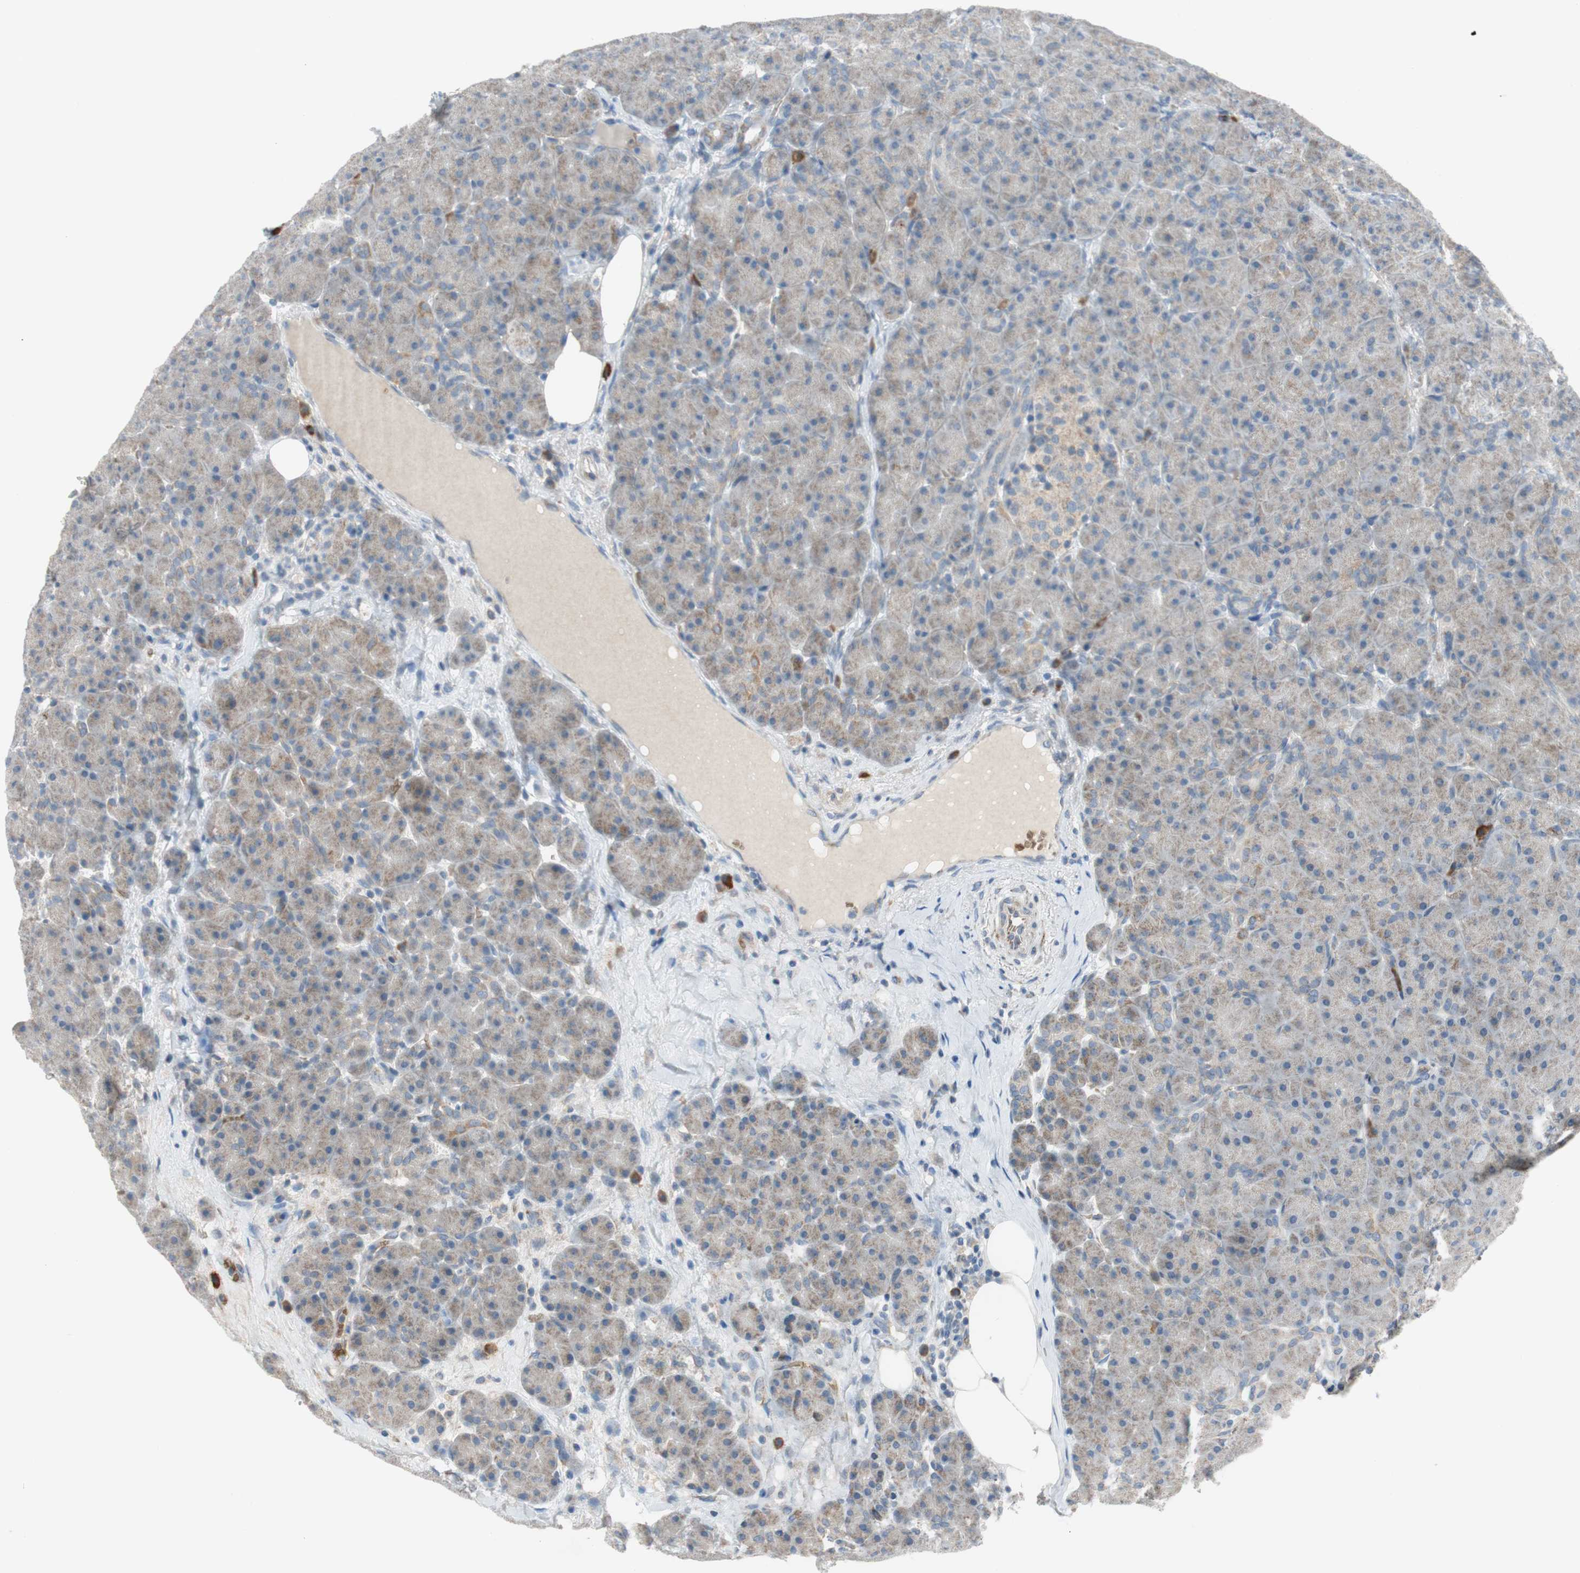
{"staining": {"intensity": "weak", "quantity": "<25%", "location": "cytoplasmic/membranous"}, "tissue": "pancreas", "cell_type": "Exocrine glandular cells", "image_type": "normal", "snomed": [{"axis": "morphology", "description": "Normal tissue, NOS"}, {"axis": "topography", "description": "Pancreas"}], "caption": "Exocrine glandular cells show no significant positivity in unremarkable pancreas. (Brightfield microscopy of DAB immunohistochemistry at high magnification).", "gene": "GYPC", "patient": {"sex": "male", "age": 66}}